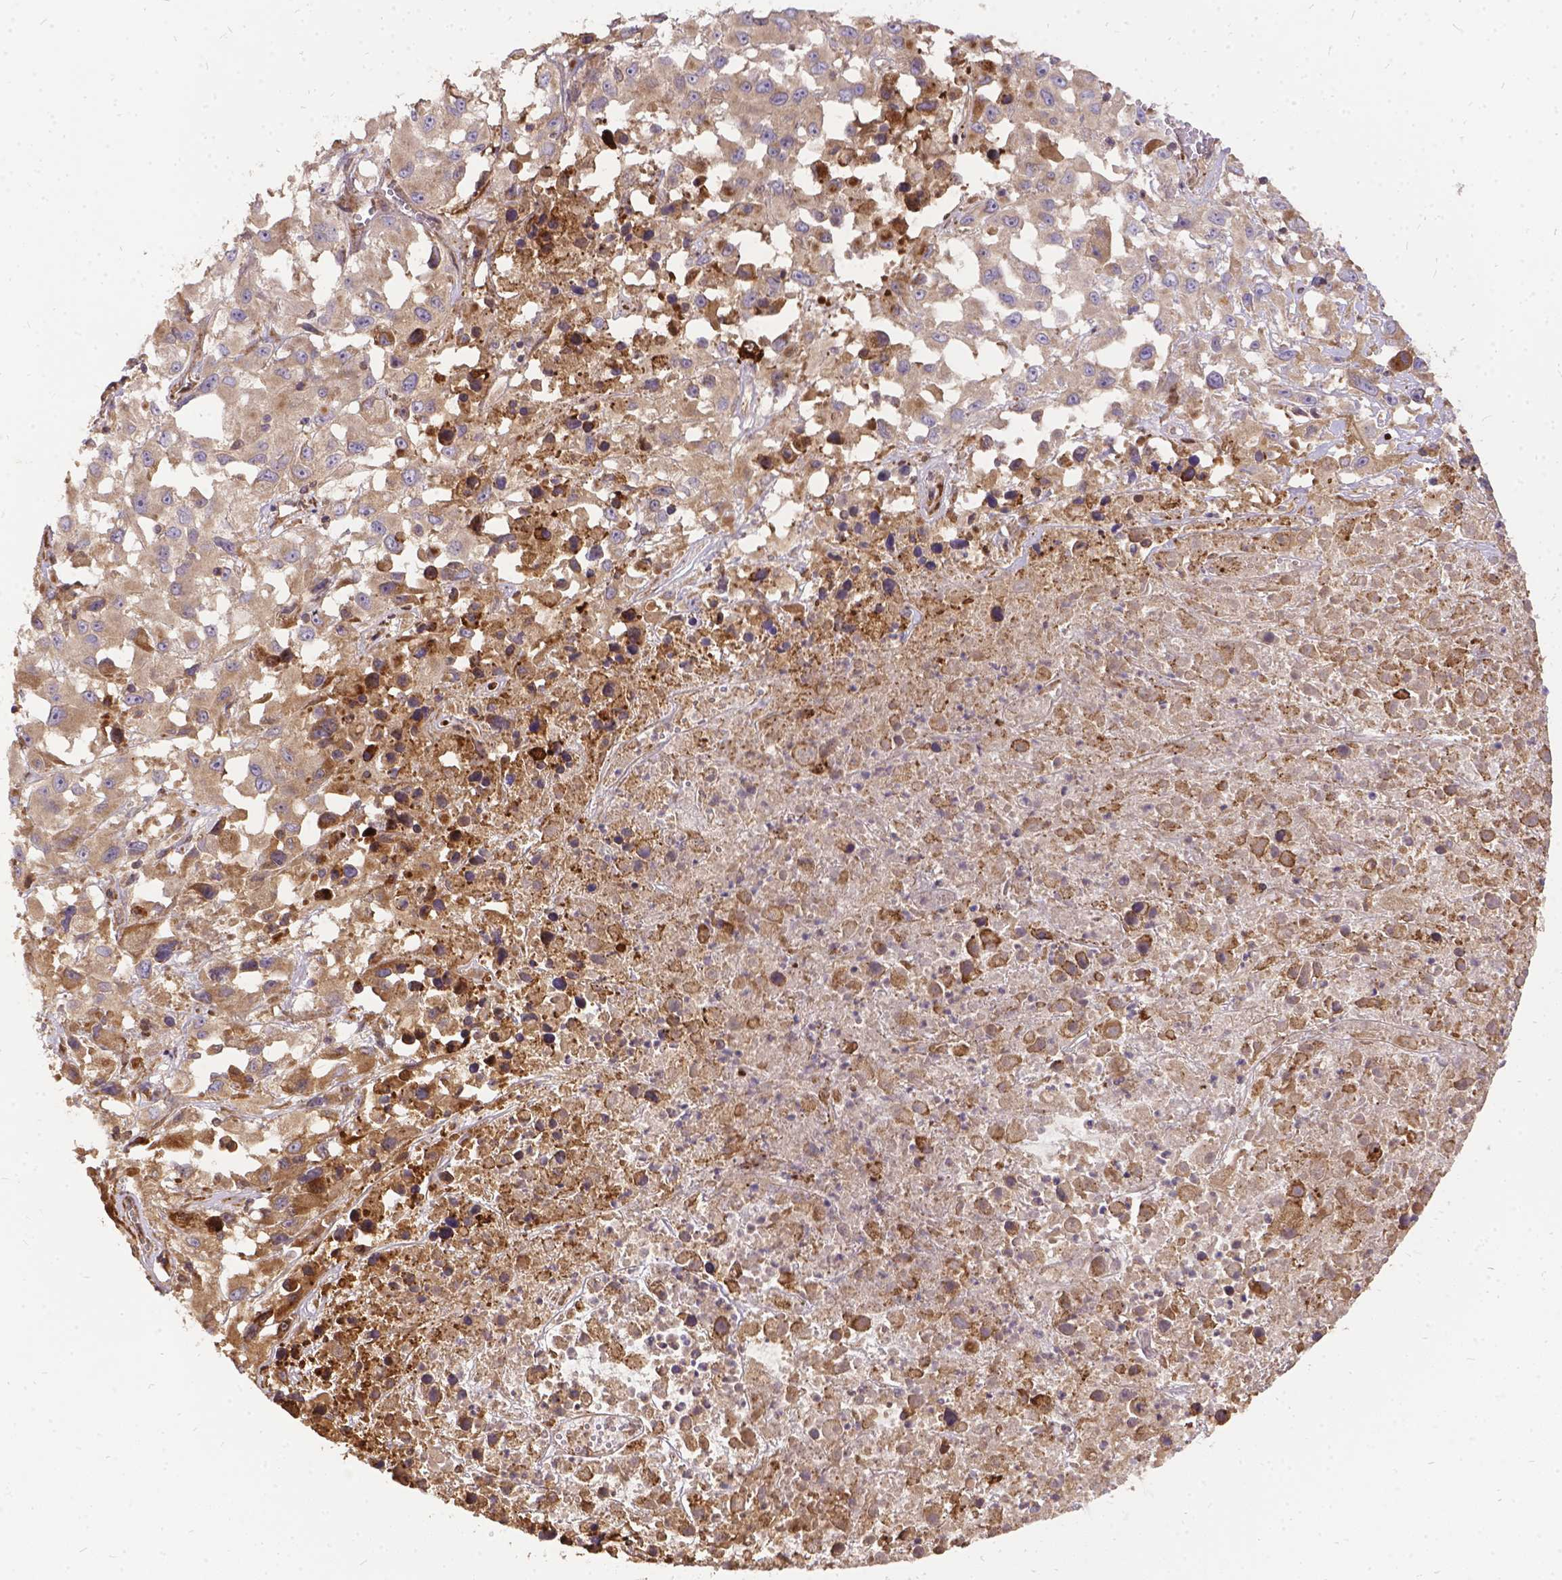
{"staining": {"intensity": "weak", "quantity": ">75%", "location": "cytoplasmic/membranous"}, "tissue": "melanoma", "cell_type": "Tumor cells", "image_type": "cancer", "snomed": [{"axis": "morphology", "description": "Malignant melanoma, Metastatic site"}, {"axis": "topography", "description": "Soft tissue"}], "caption": "Immunohistochemical staining of human malignant melanoma (metastatic site) shows low levels of weak cytoplasmic/membranous positivity in approximately >75% of tumor cells.", "gene": "DENND6A", "patient": {"sex": "male", "age": 50}}